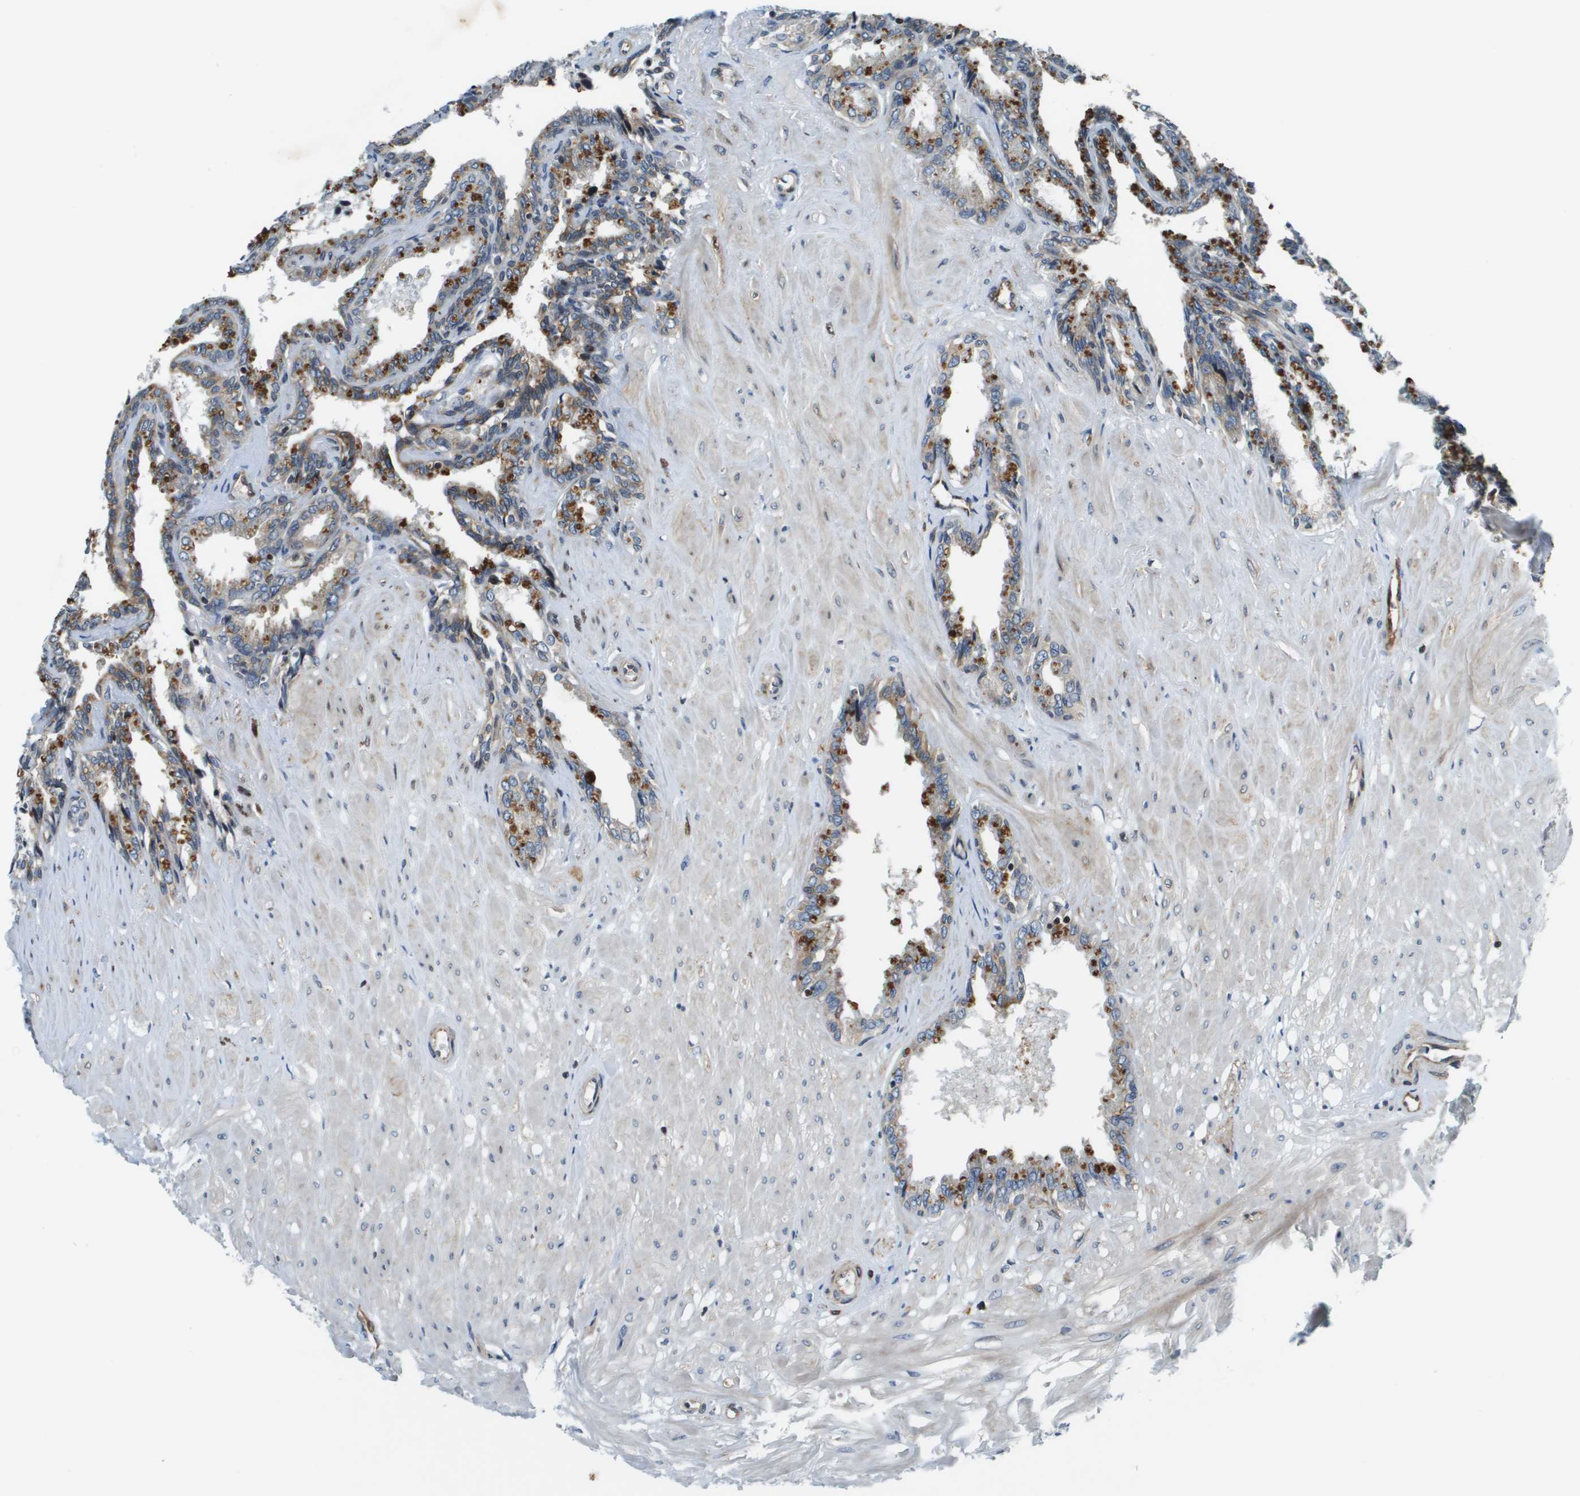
{"staining": {"intensity": "moderate", "quantity": "25%-75%", "location": "cytoplasmic/membranous"}, "tissue": "seminal vesicle", "cell_type": "Glandular cells", "image_type": "normal", "snomed": [{"axis": "morphology", "description": "Normal tissue, NOS"}, {"axis": "topography", "description": "Seminal veicle"}], "caption": "Immunohistochemistry (IHC) micrograph of unremarkable seminal vesicle: human seminal vesicle stained using immunohistochemistry reveals medium levels of moderate protein expression localized specifically in the cytoplasmic/membranous of glandular cells, appearing as a cytoplasmic/membranous brown color.", "gene": "ESYT1", "patient": {"sex": "male", "age": 46}}